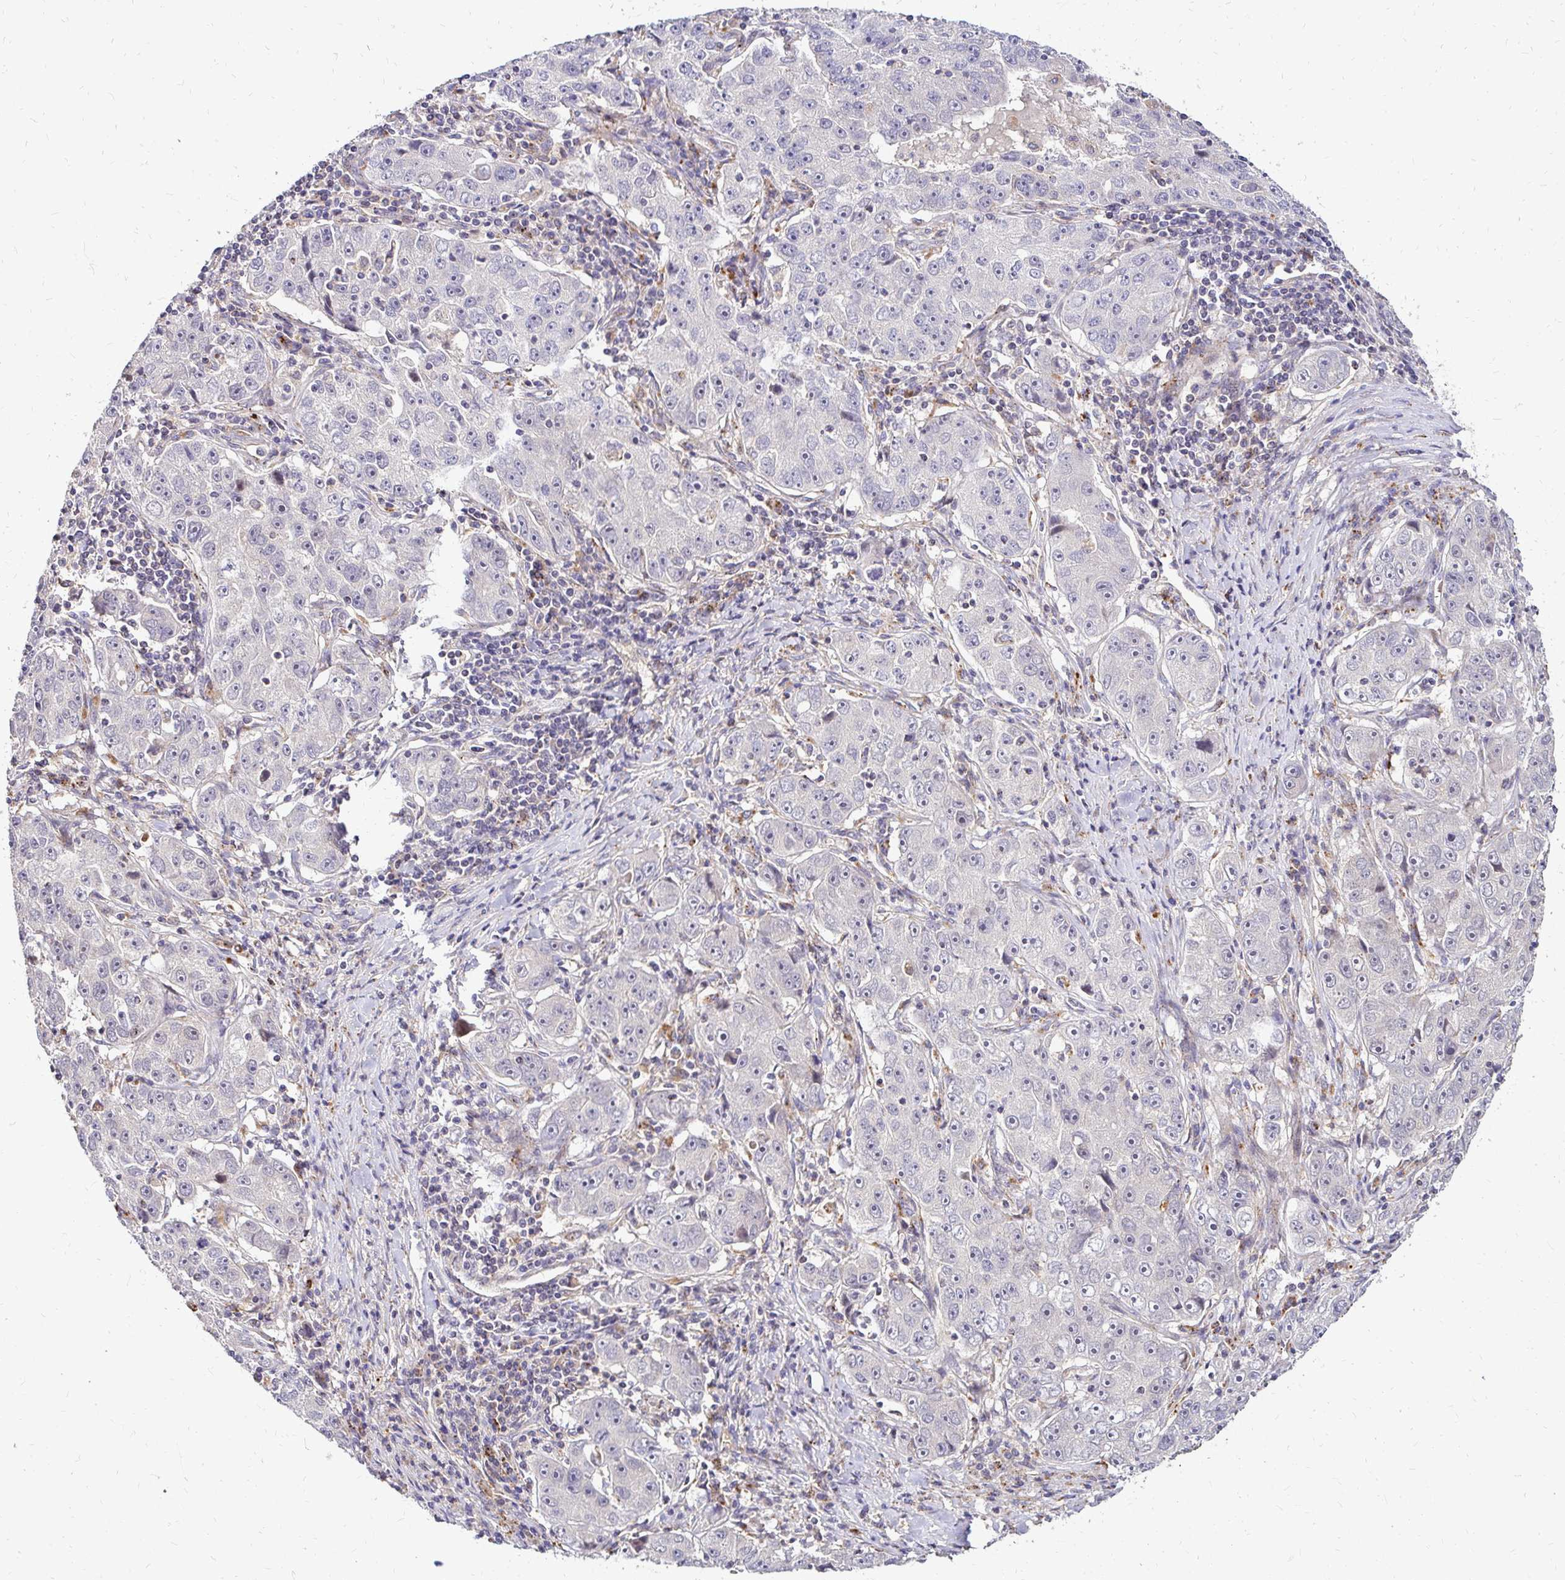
{"staining": {"intensity": "negative", "quantity": "none", "location": "none"}, "tissue": "lung cancer", "cell_type": "Tumor cells", "image_type": "cancer", "snomed": [{"axis": "morphology", "description": "Normal morphology"}, {"axis": "morphology", "description": "Adenocarcinoma, NOS"}, {"axis": "topography", "description": "Lymph node"}, {"axis": "topography", "description": "Lung"}], "caption": "An image of human adenocarcinoma (lung) is negative for staining in tumor cells.", "gene": "IDUA", "patient": {"sex": "female", "age": 57}}